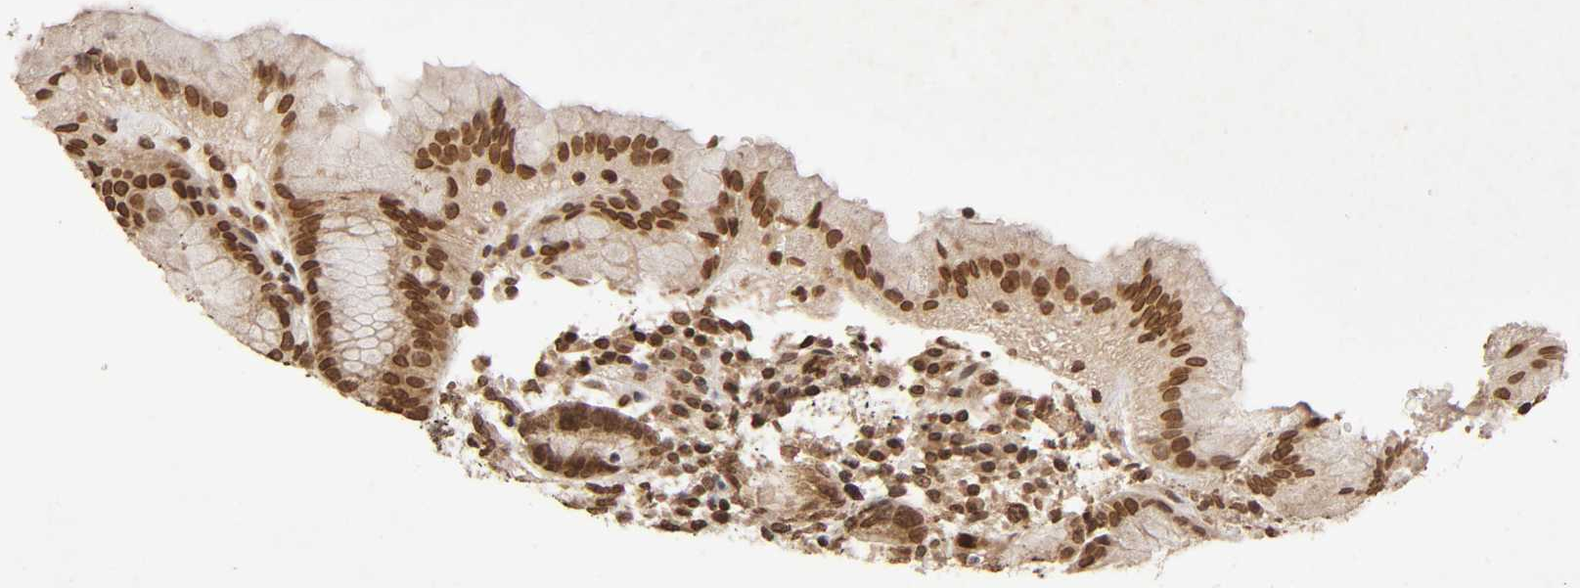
{"staining": {"intensity": "moderate", "quantity": ">75%", "location": "cytoplasmic/membranous"}, "tissue": "stomach", "cell_type": "Glandular cells", "image_type": "normal", "snomed": [{"axis": "morphology", "description": "Normal tissue, NOS"}, {"axis": "topography", "description": "Stomach"}, {"axis": "topography", "description": "Stomach, lower"}], "caption": "IHC (DAB (3,3'-diaminobenzidine)) staining of unremarkable human stomach demonstrates moderate cytoplasmic/membranous protein expression in approximately >75% of glandular cells. Using DAB (brown) and hematoxylin (blue) stains, captured at high magnification using brightfield microscopy.", "gene": "MLLT6", "patient": {"sex": "female", "age": 75}}